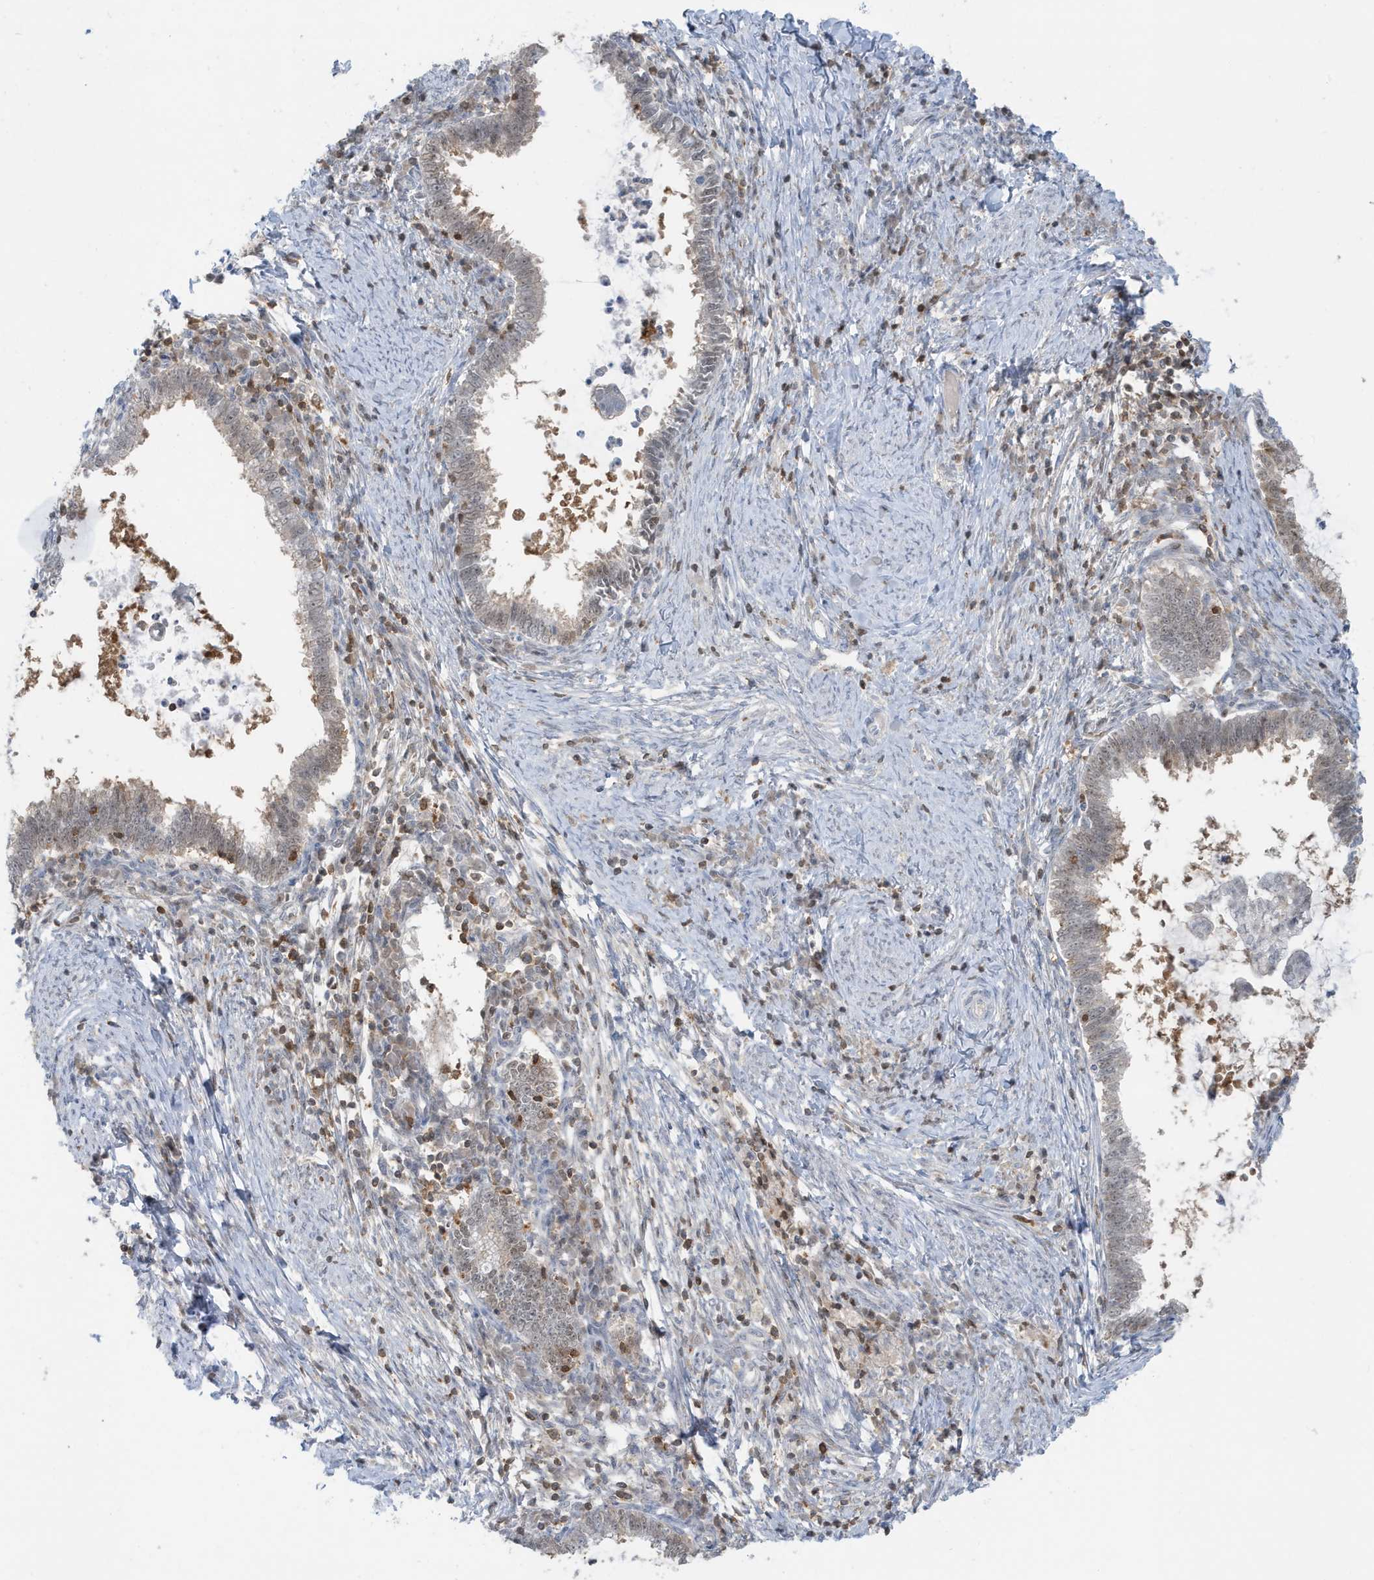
{"staining": {"intensity": "weak", "quantity": "<25%", "location": "cytoplasmic/membranous,nuclear"}, "tissue": "cervical cancer", "cell_type": "Tumor cells", "image_type": "cancer", "snomed": [{"axis": "morphology", "description": "Adenocarcinoma, NOS"}, {"axis": "topography", "description": "Cervix"}], "caption": "This is an immunohistochemistry (IHC) micrograph of cervical adenocarcinoma. There is no staining in tumor cells.", "gene": "OGA", "patient": {"sex": "female", "age": 36}}